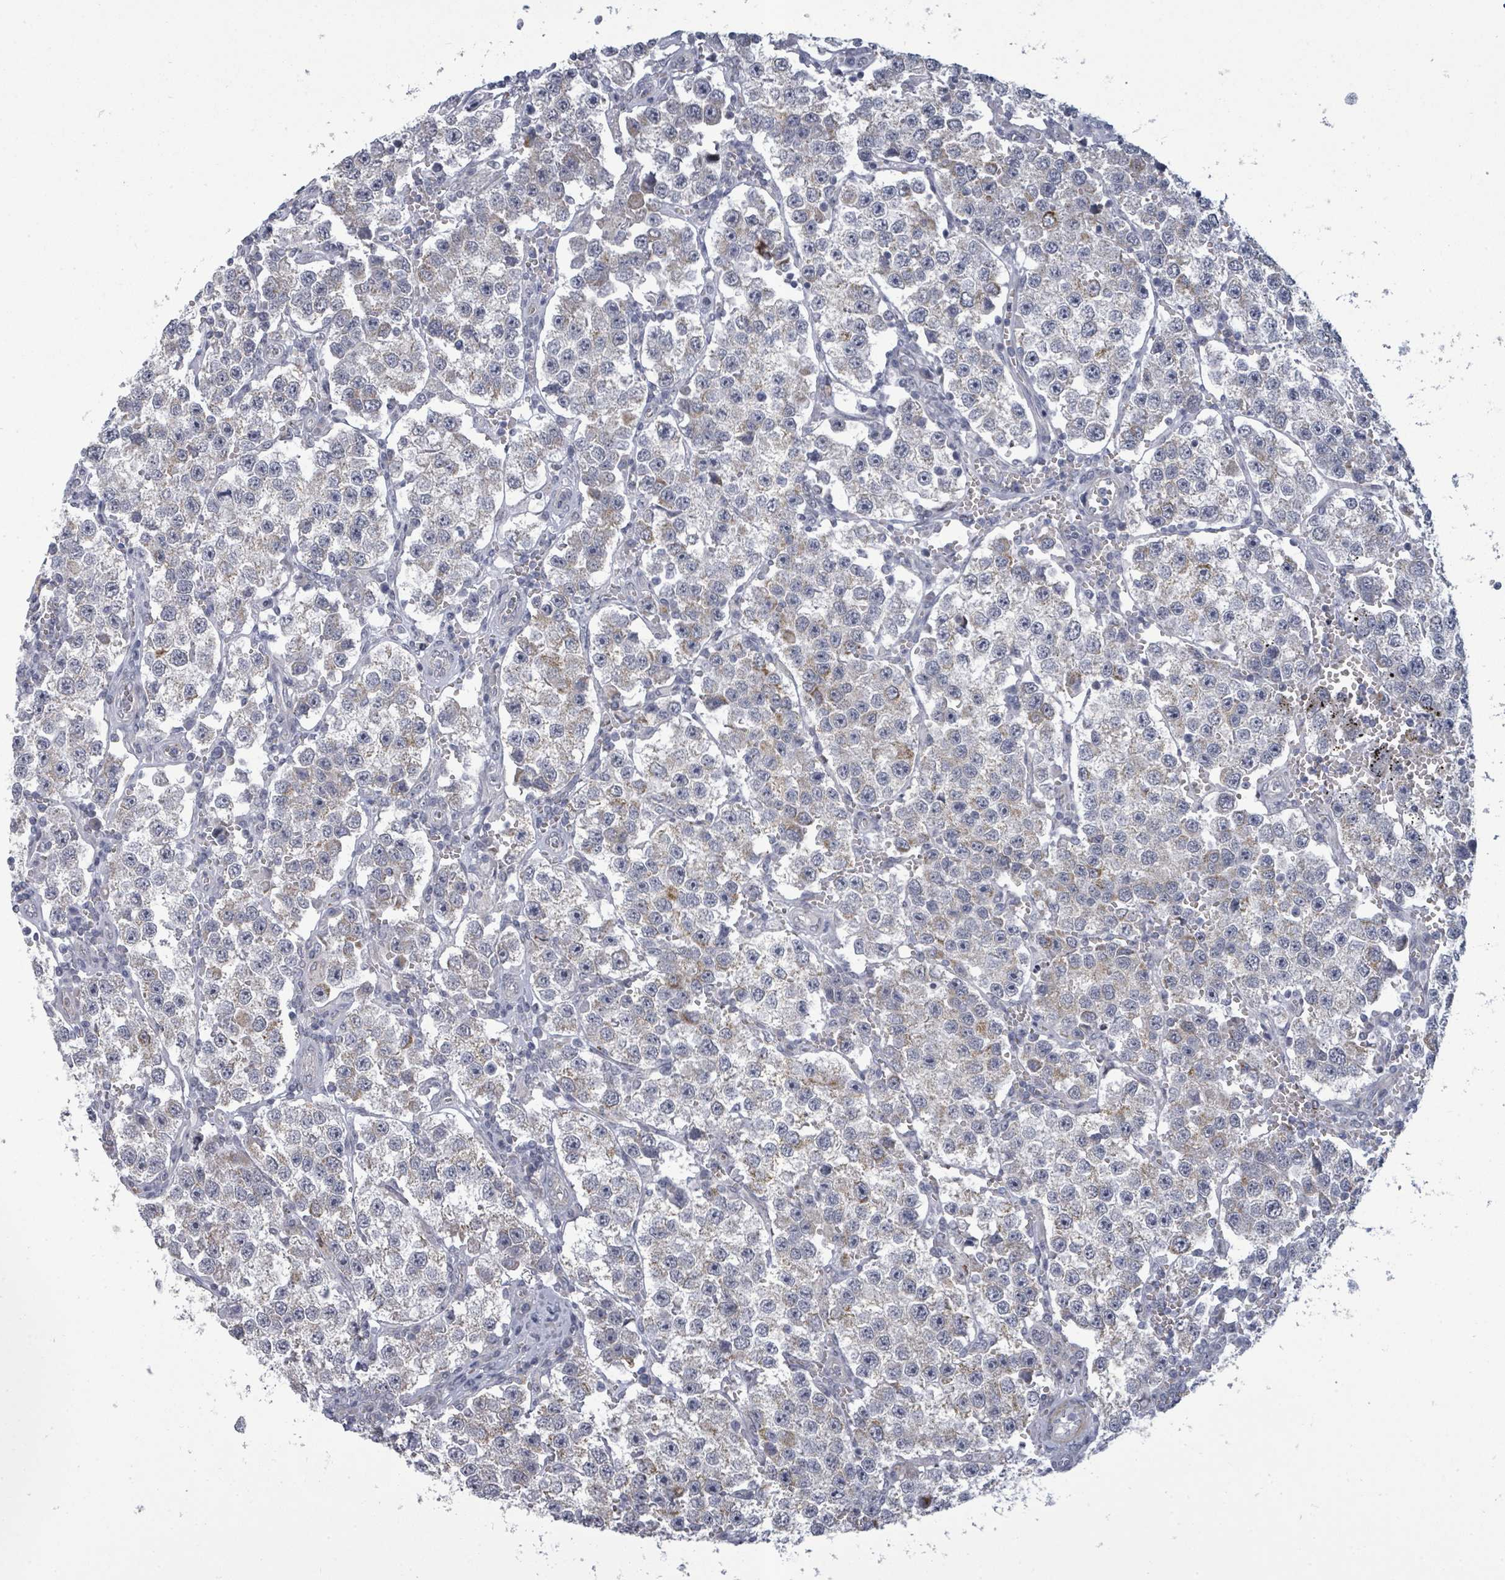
{"staining": {"intensity": "weak", "quantity": "<25%", "location": "cytoplasmic/membranous"}, "tissue": "testis cancer", "cell_type": "Tumor cells", "image_type": "cancer", "snomed": [{"axis": "morphology", "description": "Seminoma, NOS"}, {"axis": "topography", "description": "Testis"}], "caption": "DAB (3,3'-diaminobenzidine) immunohistochemical staining of human testis cancer shows no significant expression in tumor cells.", "gene": "PTPN20", "patient": {"sex": "male", "age": 37}}